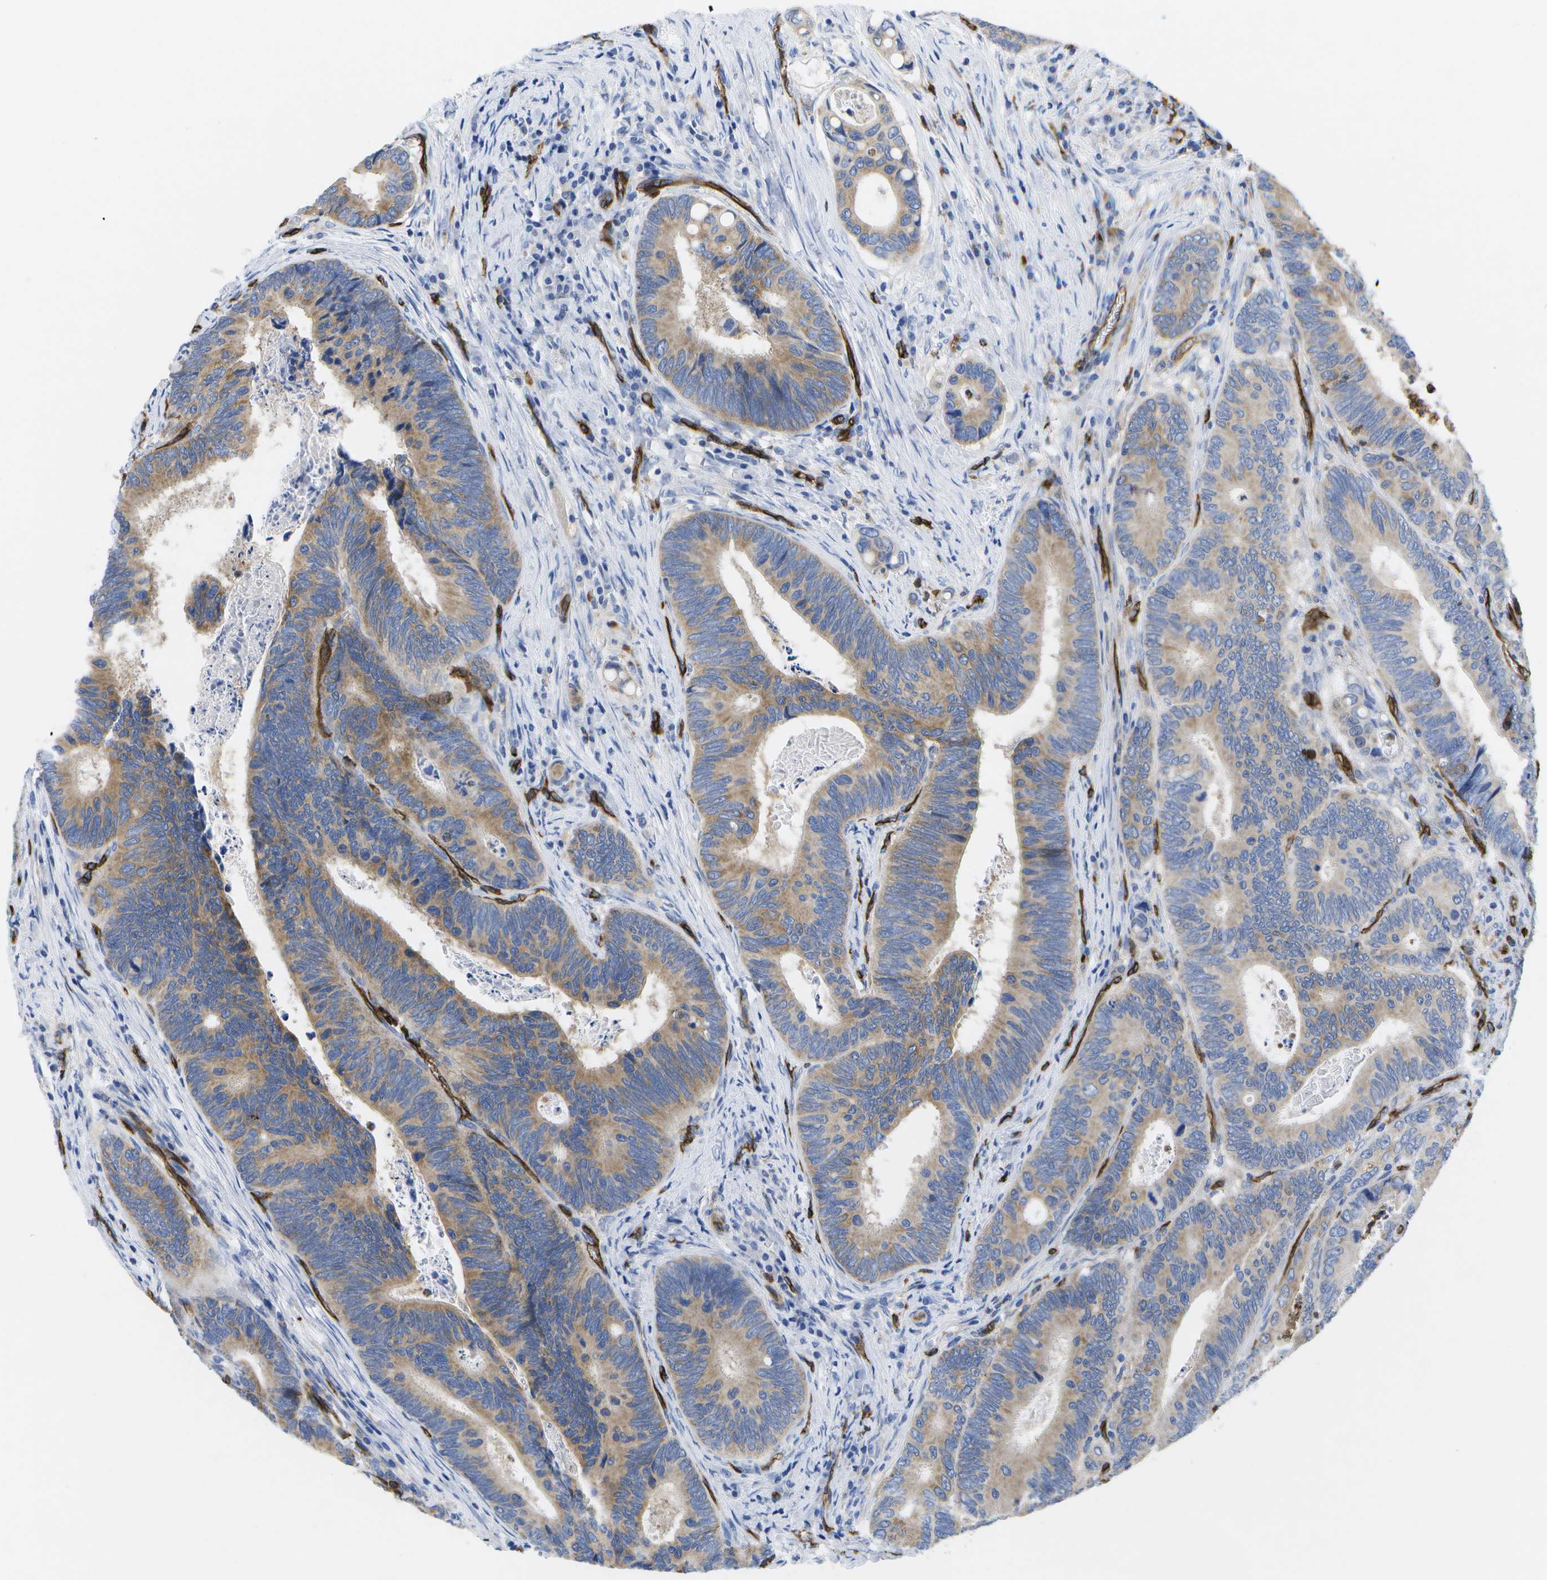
{"staining": {"intensity": "moderate", "quantity": "25%-75%", "location": "cytoplasmic/membranous"}, "tissue": "colorectal cancer", "cell_type": "Tumor cells", "image_type": "cancer", "snomed": [{"axis": "morphology", "description": "Inflammation, NOS"}, {"axis": "morphology", "description": "Adenocarcinoma, NOS"}, {"axis": "topography", "description": "Colon"}], "caption": "Tumor cells reveal medium levels of moderate cytoplasmic/membranous positivity in about 25%-75% of cells in colorectal cancer.", "gene": "DYSF", "patient": {"sex": "male", "age": 72}}